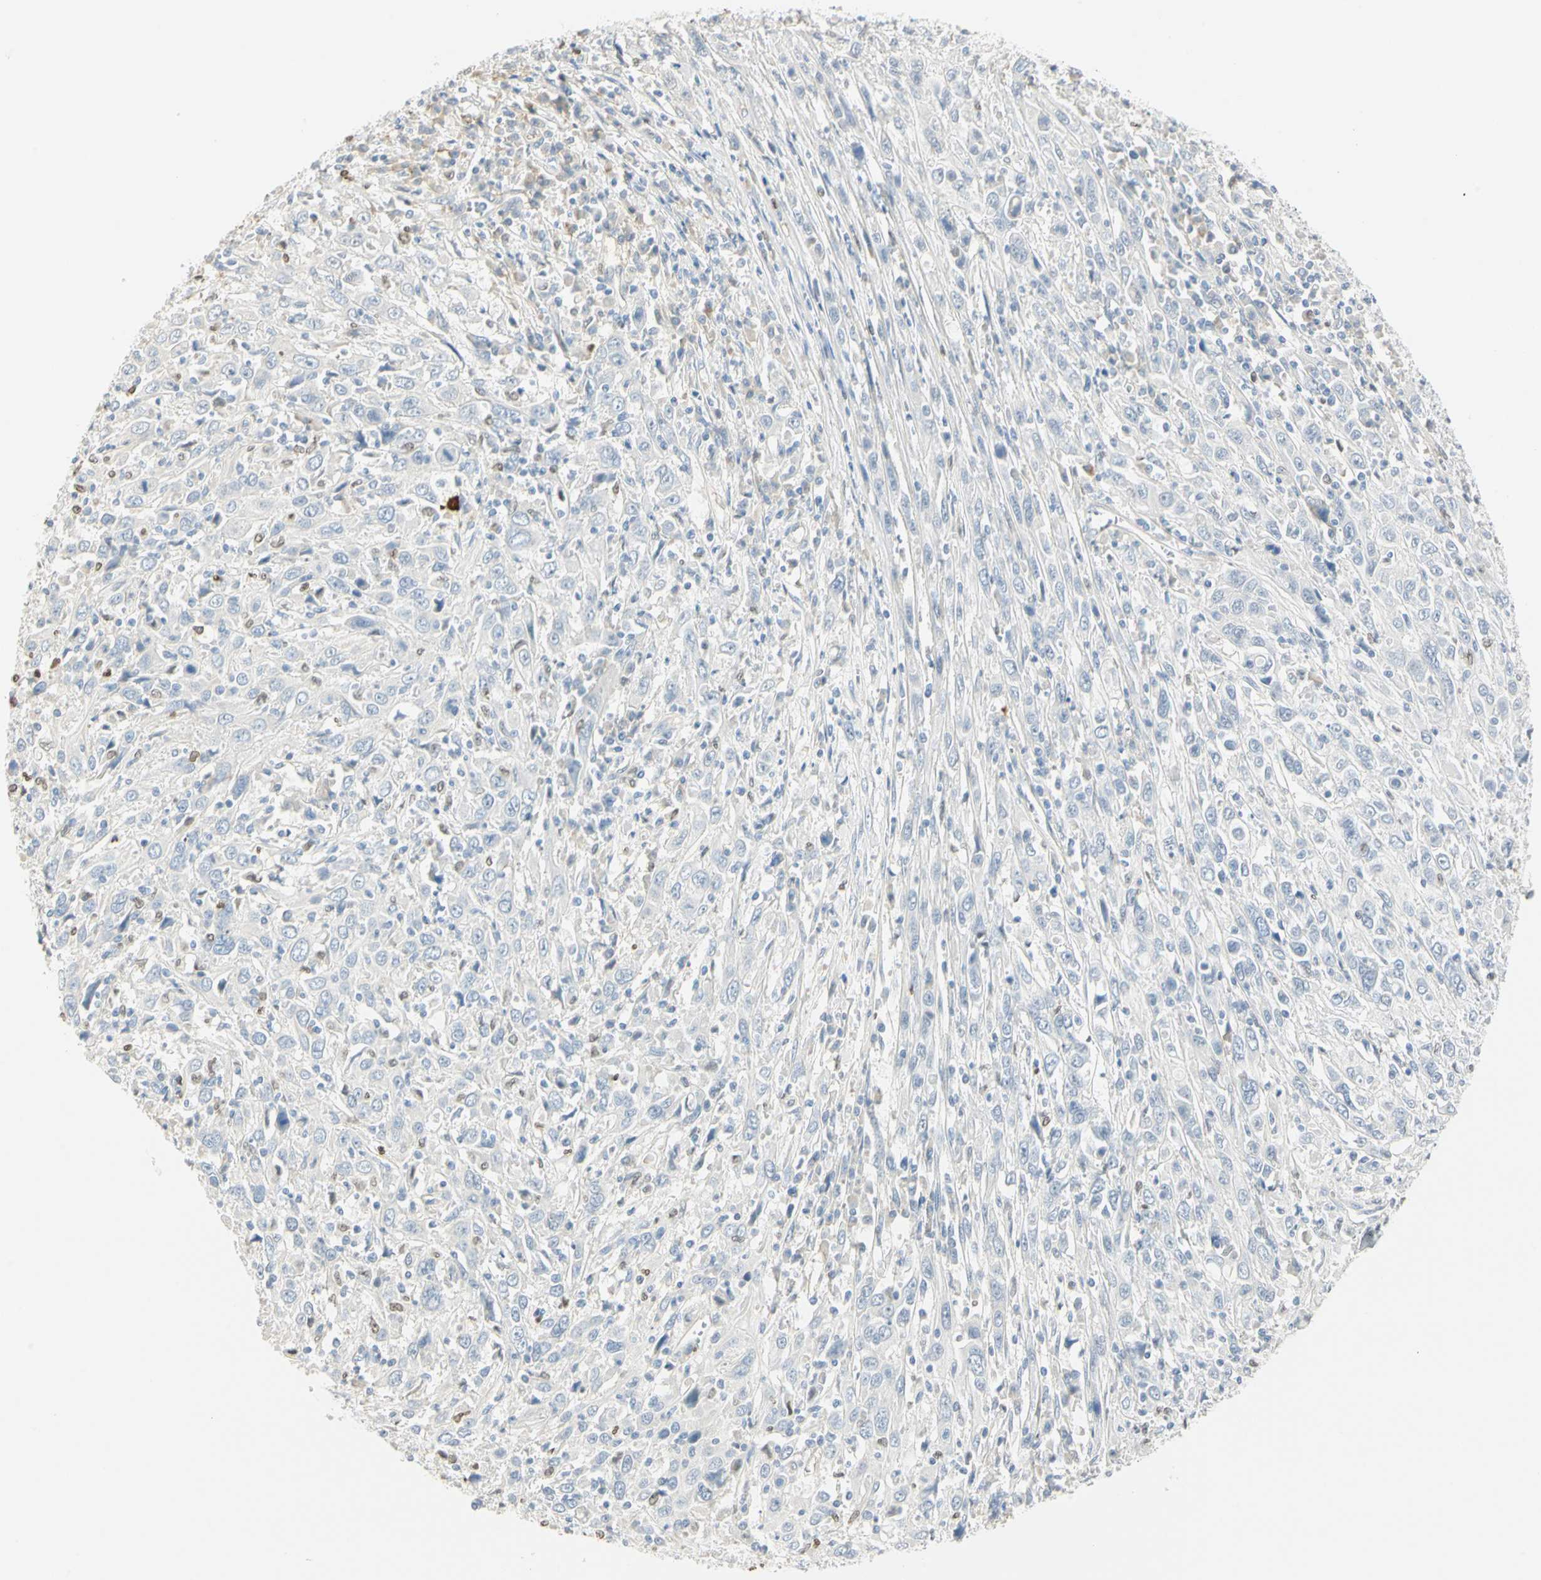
{"staining": {"intensity": "negative", "quantity": "none", "location": "none"}, "tissue": "cervical cancer", "cell_type": "Tumor cells", "image_type": "cancer", "snomed": [{"axis": "morphology", "description": "Squamous cell carcinoma, NOS"}, {"axis": "topography", "description": "Cervix"}], "caption": "This is a micrograph of immunohistochemistry (IHC) staining of squamous cell carcinoma (cervical), which shows no expression in tumor cells.", "gene": "MLLT10", "patient": {"sex": "female", "age": 46}}